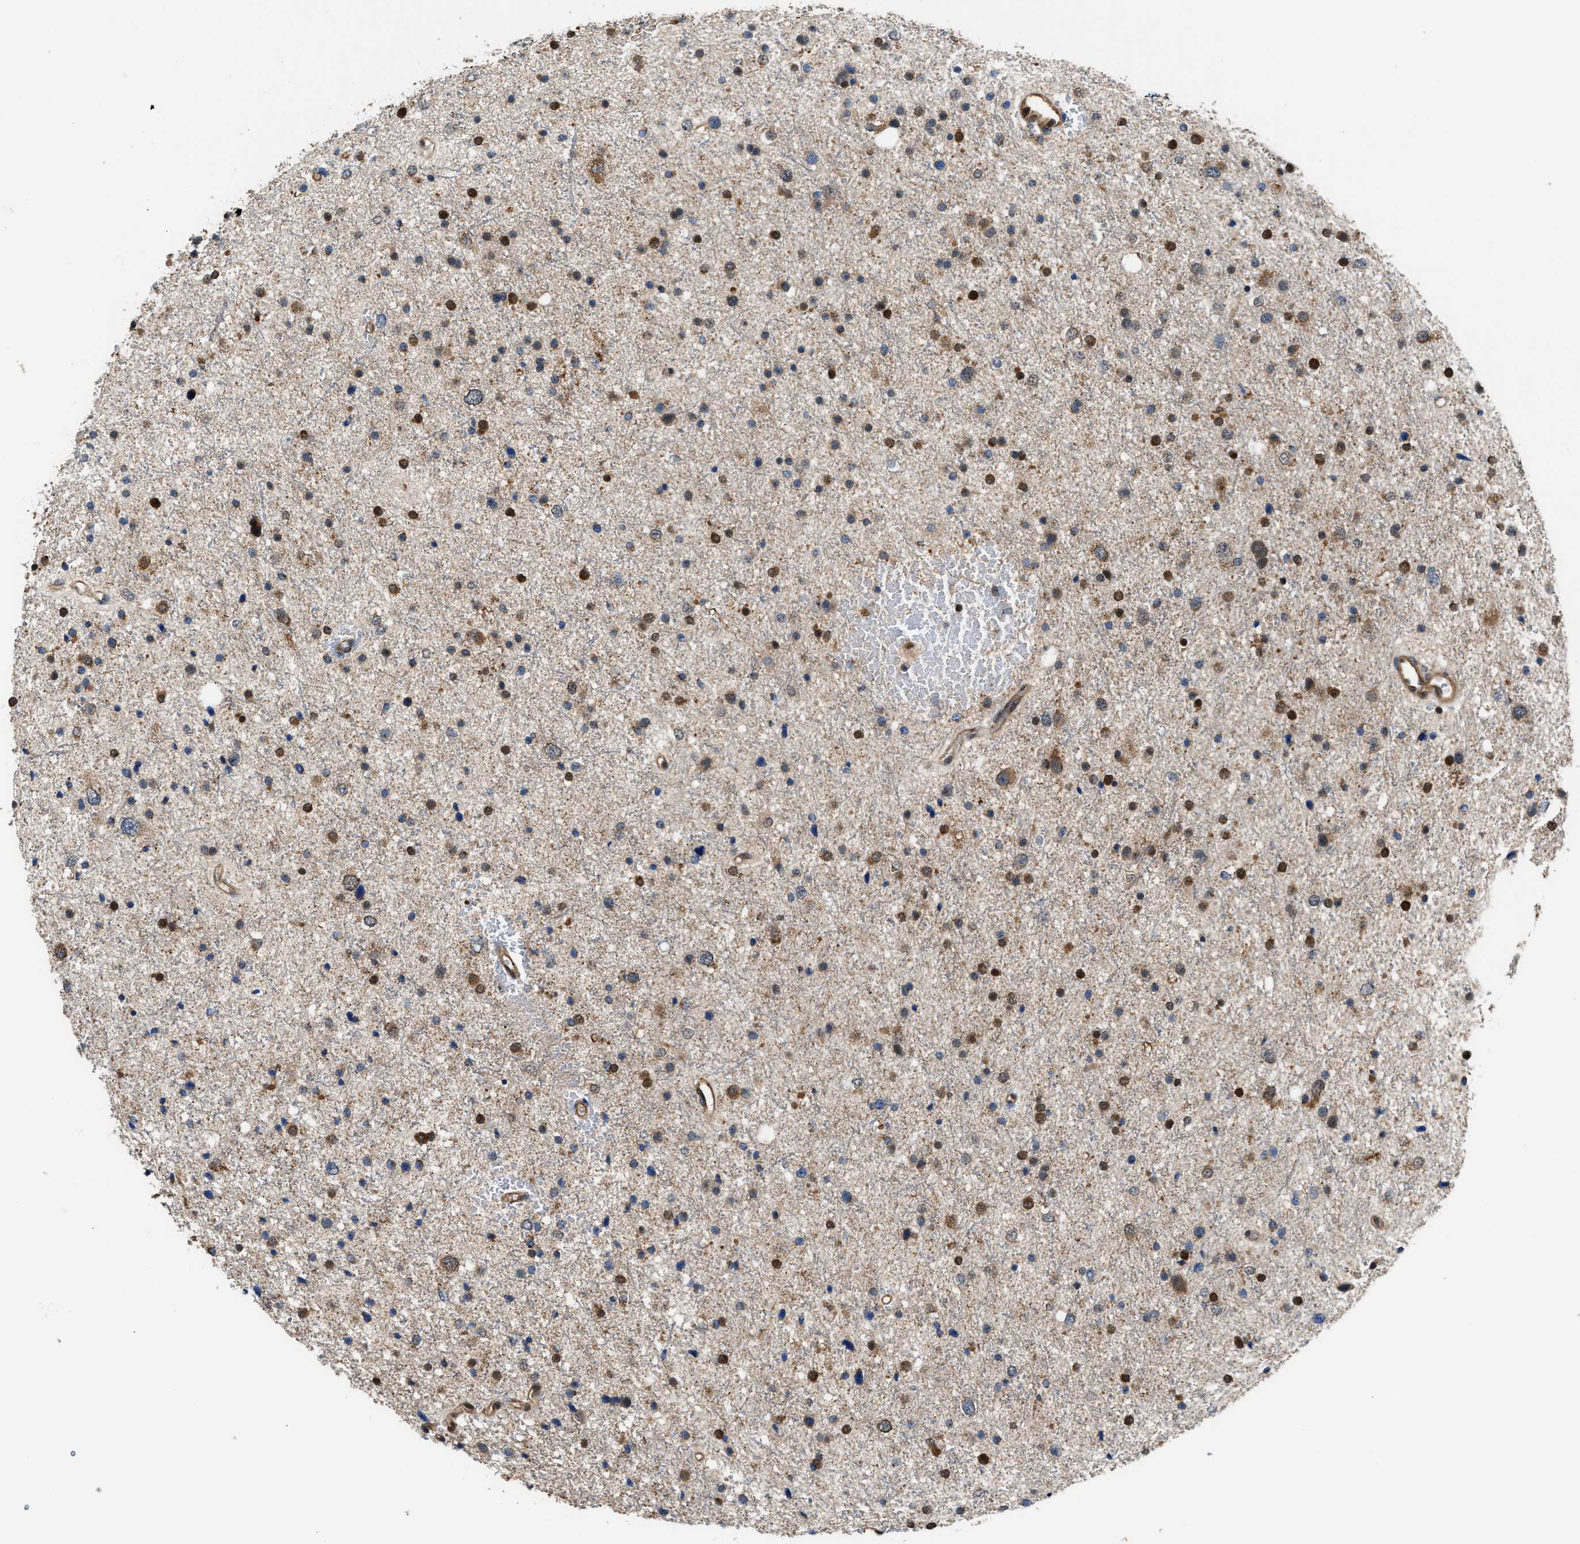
{"staining": {"intensity": "moderate", "quantity": ">75%", "location": "cytoplasmic/membranous,nuclear"}, "tissue": "glioma", "cell_type": "Tumor cells", "image_type": "cancer", "snomed": [{"axis": "morphology", "description": "Glioma, malignant, Low grade"}, {"axis": "topography", "description": "Brain"}], "caption": "DAB (3,3'-diaminobenzidine) immunohistochemical staining of human malignant low-grade glioma reveals moderate cytoplasmic/membranous and nuclear protein positivity in about >75% of tumor cells.", "gene": "PPA1", "patient": {"sex": "female", "age": 37}}